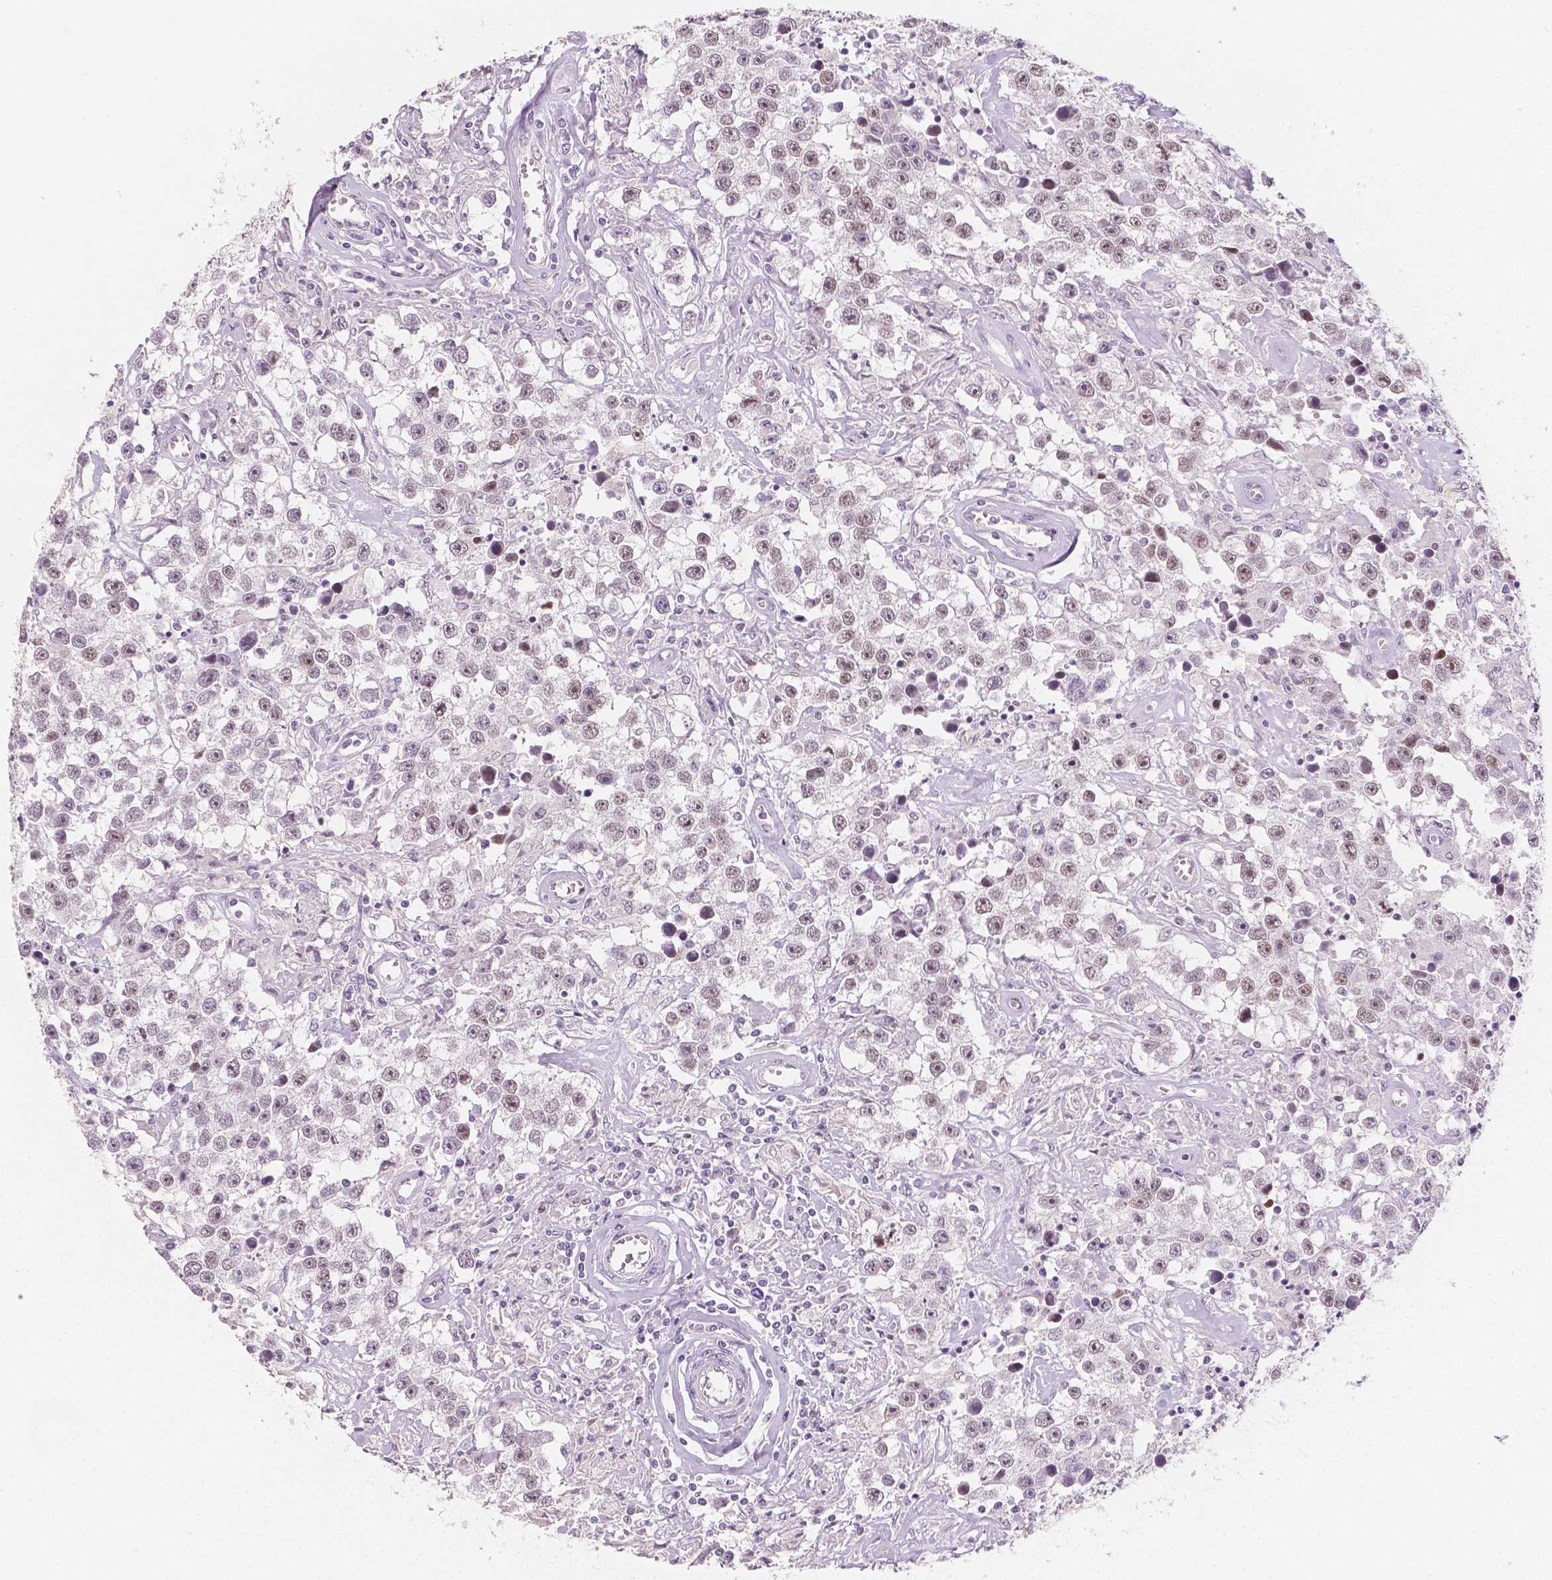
{"staining": {"intensity": "weak", "quantity": "25%-75%", "location": "nuclear"}, "tissue": "testis cancer", "cell_type": "Tumor cells", "image_type": "cancer", "snomed": [{"axis": "morphology", "description": "Seminoma, NOS"}, {"axis": "topography", "description": "Testis"}], "caption": "Protein expression analysis of testis cancer demonstrates weak nuclear positivity in approximately 25%-75% of tumor cells.", "gene": "KDM5B", "patient": {"sex": "male", "age": 43}}